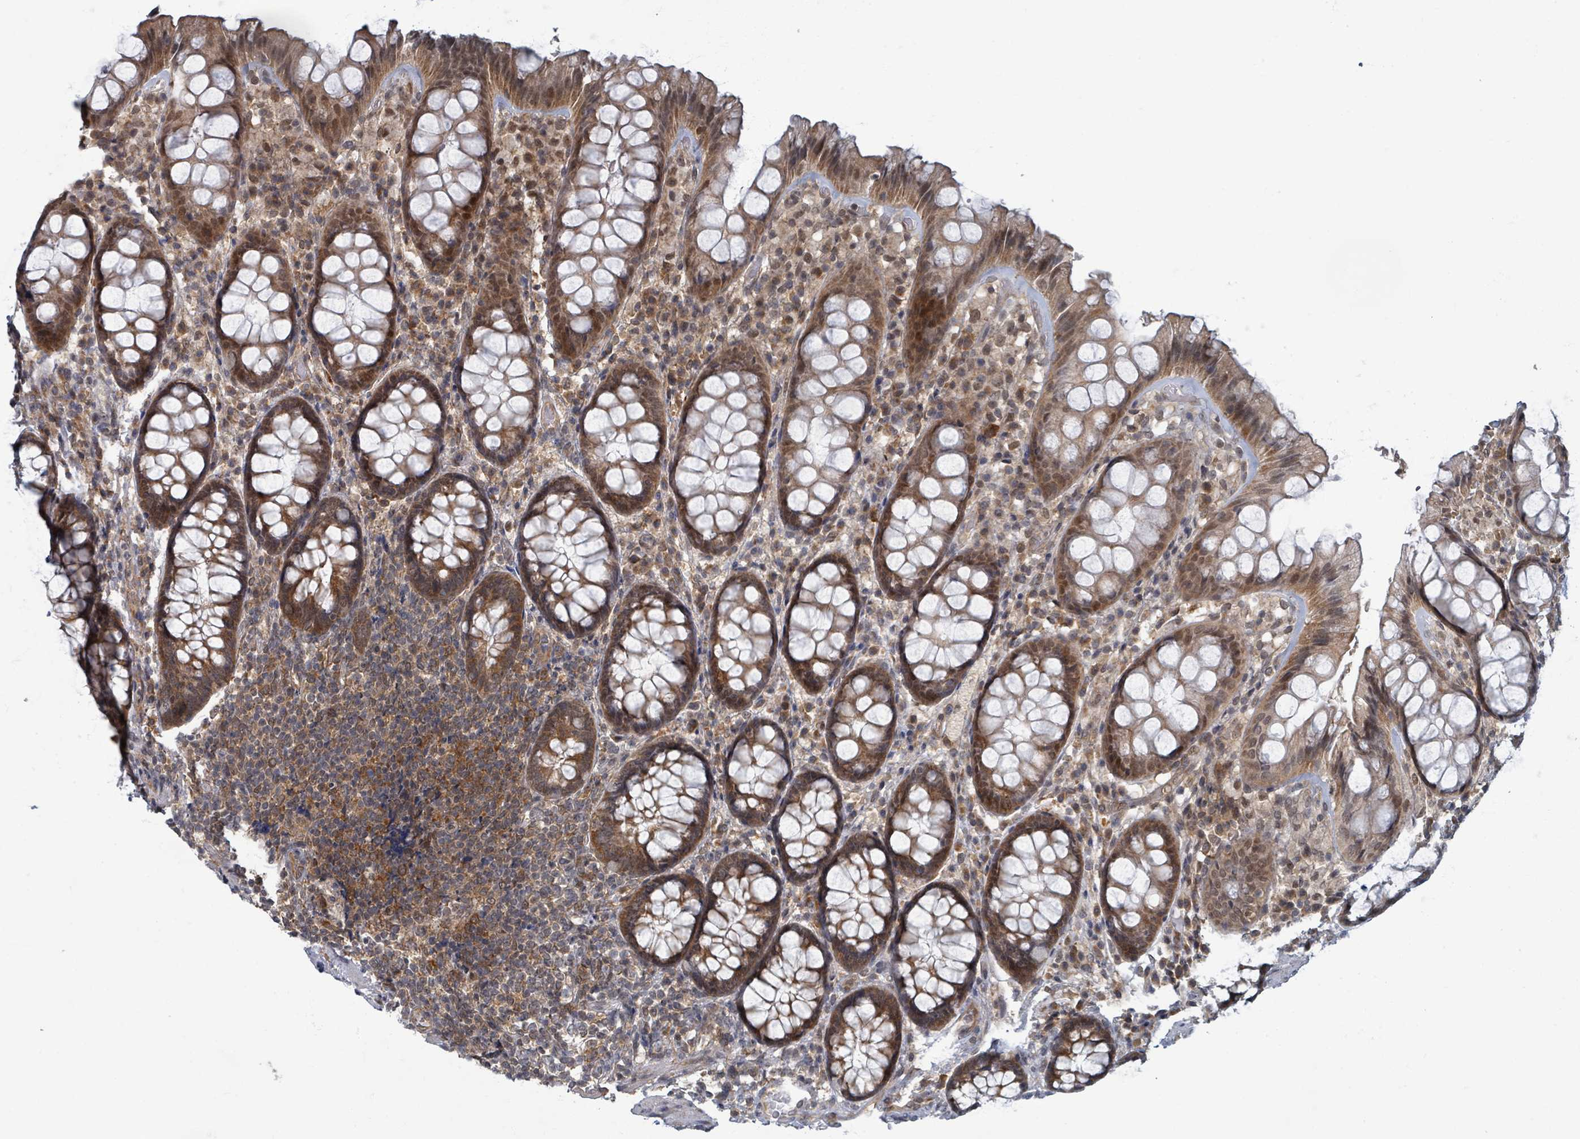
{"staining": {"intensity": "moderate", "quantity": ">75%", "location": "cytoplasmic/membranous,nuclear"}, "tissue": "rectum", "cell_type": "Glandular cells", "image_type": "normal", "snomed": [{"axis": "morphology", "description": "Normal tissue, NOS"}, {"axis": "topography", "description": "Rectum"}], "caption": "A photomicrograph showing moderate cytoplasmic/membranous,nuclear positivity in about >75% of glandular cells in unremarkable rectum, as visualized by brown immunohistochemical staining.", "gene": "INTS15", "patient": {"sex": "male", "age": 83}}